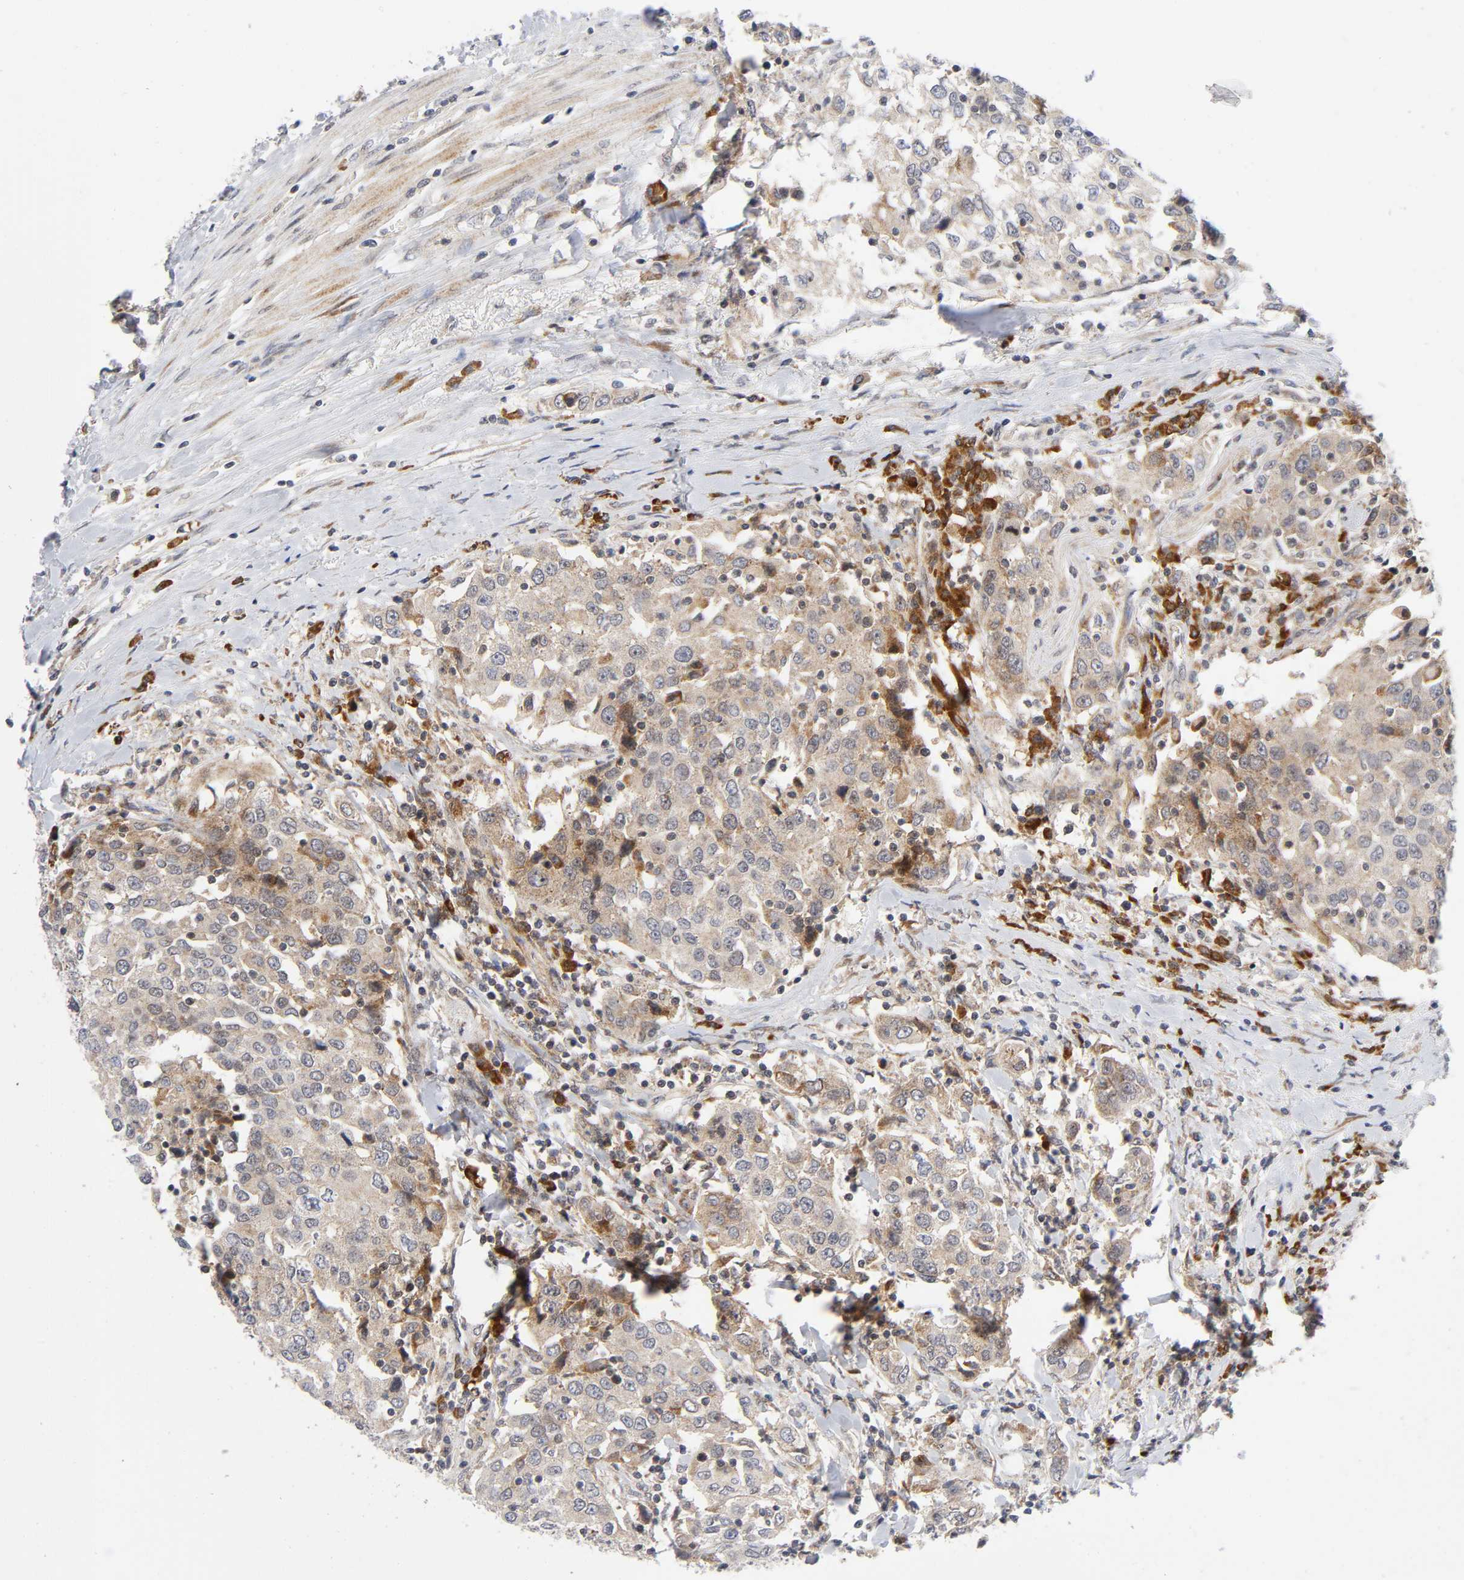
{"staining": {"intensity": "moderate", "quantity": ">75%", "location": "cytoplasmic/membranous"}, "tissue": "urothelial cancer", "cell_type": "Tumor cells", "image_type": "cancer", "snomed": [{"axis": "morphology", "description": "Urothelial carcinoma, High grade"}, {"axis": "topography", "description": "Urinary bladder"}], "caption": "The image shows staining of urothelial cancer, revealing moderate cytoplasmic/membranous protein positivity (brown color) within tumor cells.", "gene": "EIF5", "patient": {"sex": "female", "age": 80}}